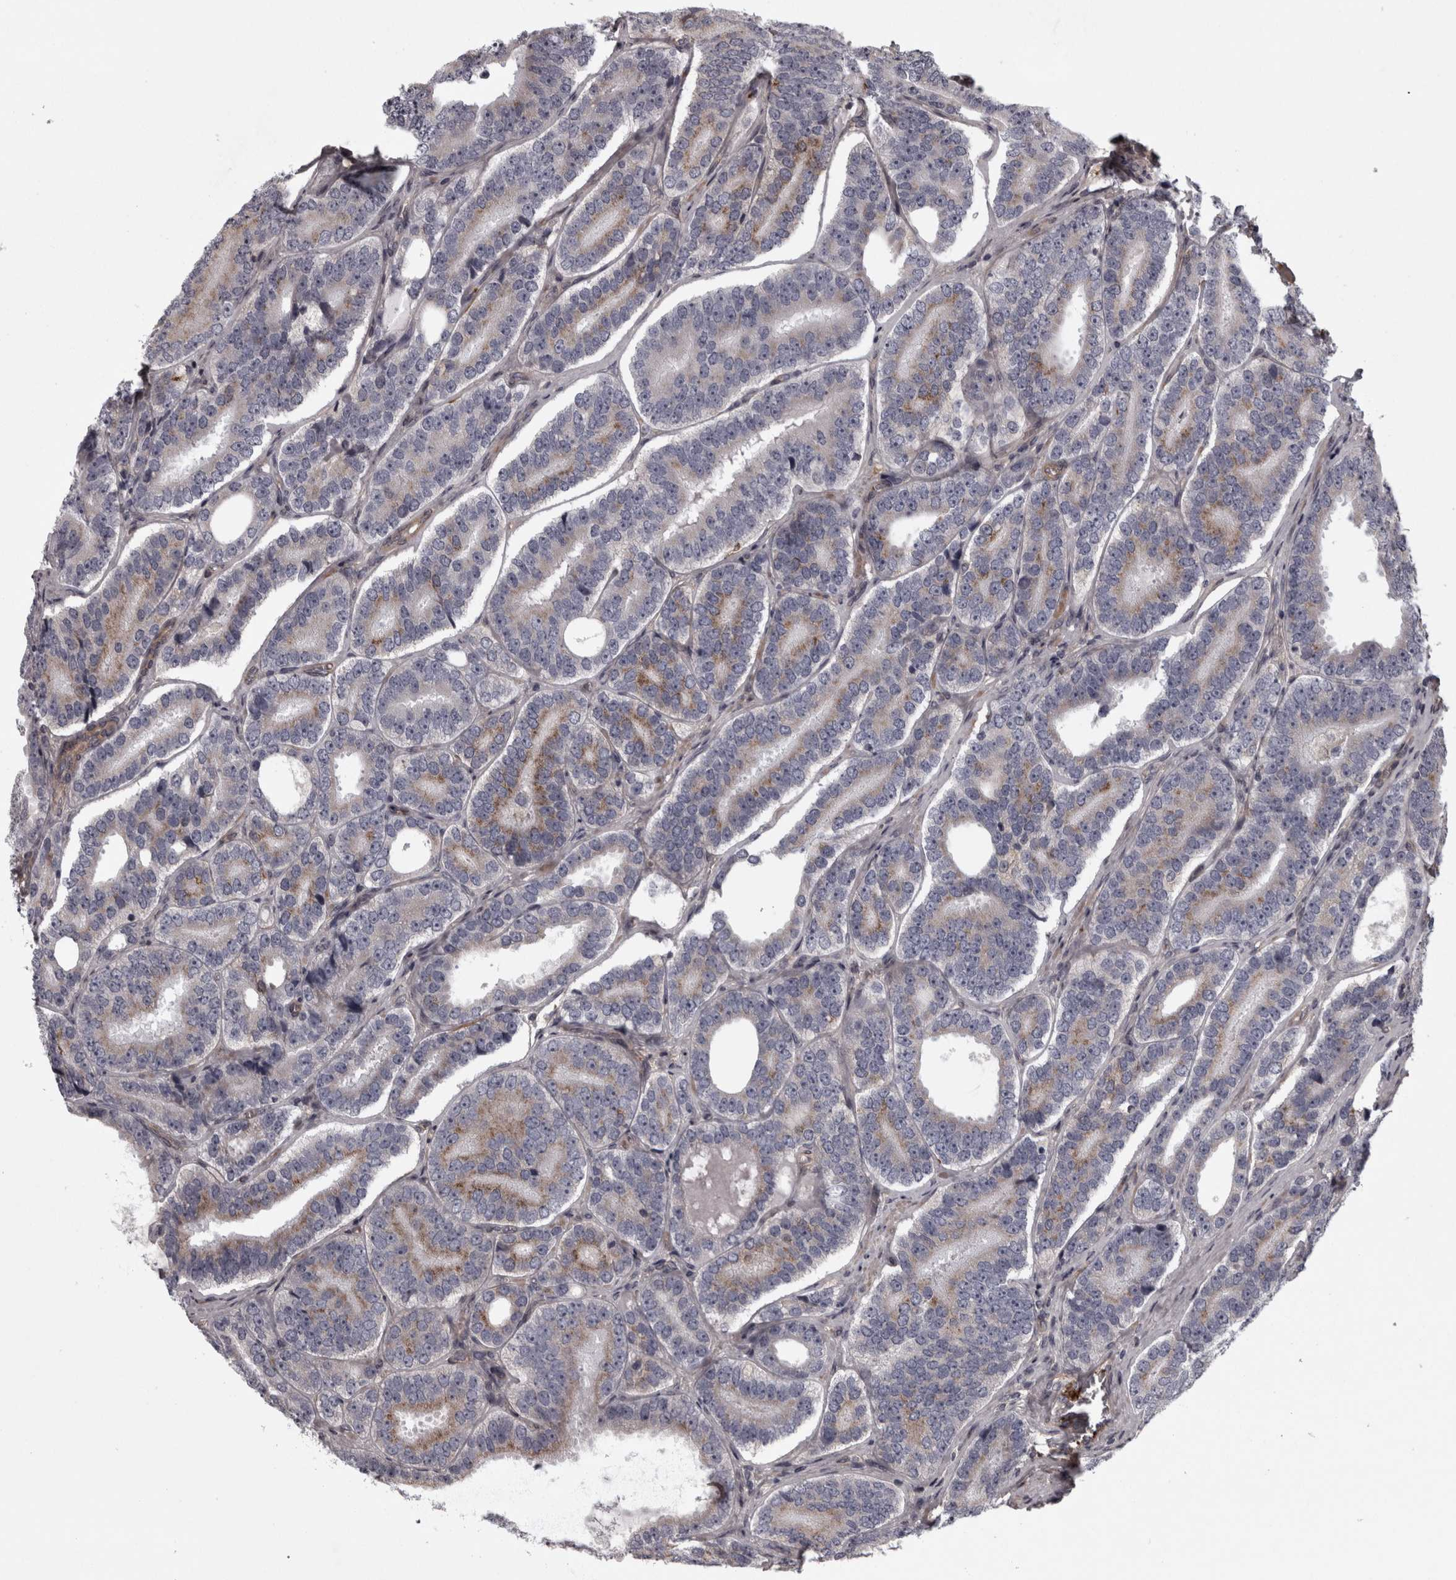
{"staining": {"intensity": "moderate", "quantity": "<25%", "location": "cytoplasmic/membranous"}, "tissue": "prostate cancer", "cell_type": "Tumor cells", "image_type": "cancer", "snomed": [{"axis": "morphology", "description": "Adenocarcinoma, High grade"}, {"axis": "topography", "description": "Prostate"}], "caption": "Immunohistochemistry (DAB (3,3'-diaminobenzidine)) staining of high-grade adenocarcinoma (prostate) shows moderate cytoplasmic/membranous protein staining in approximately <25% of tumor cells. Nuclei are stained in blue.", "gene": "RSU1", "patient": {"sex": "male", "age": 56}}